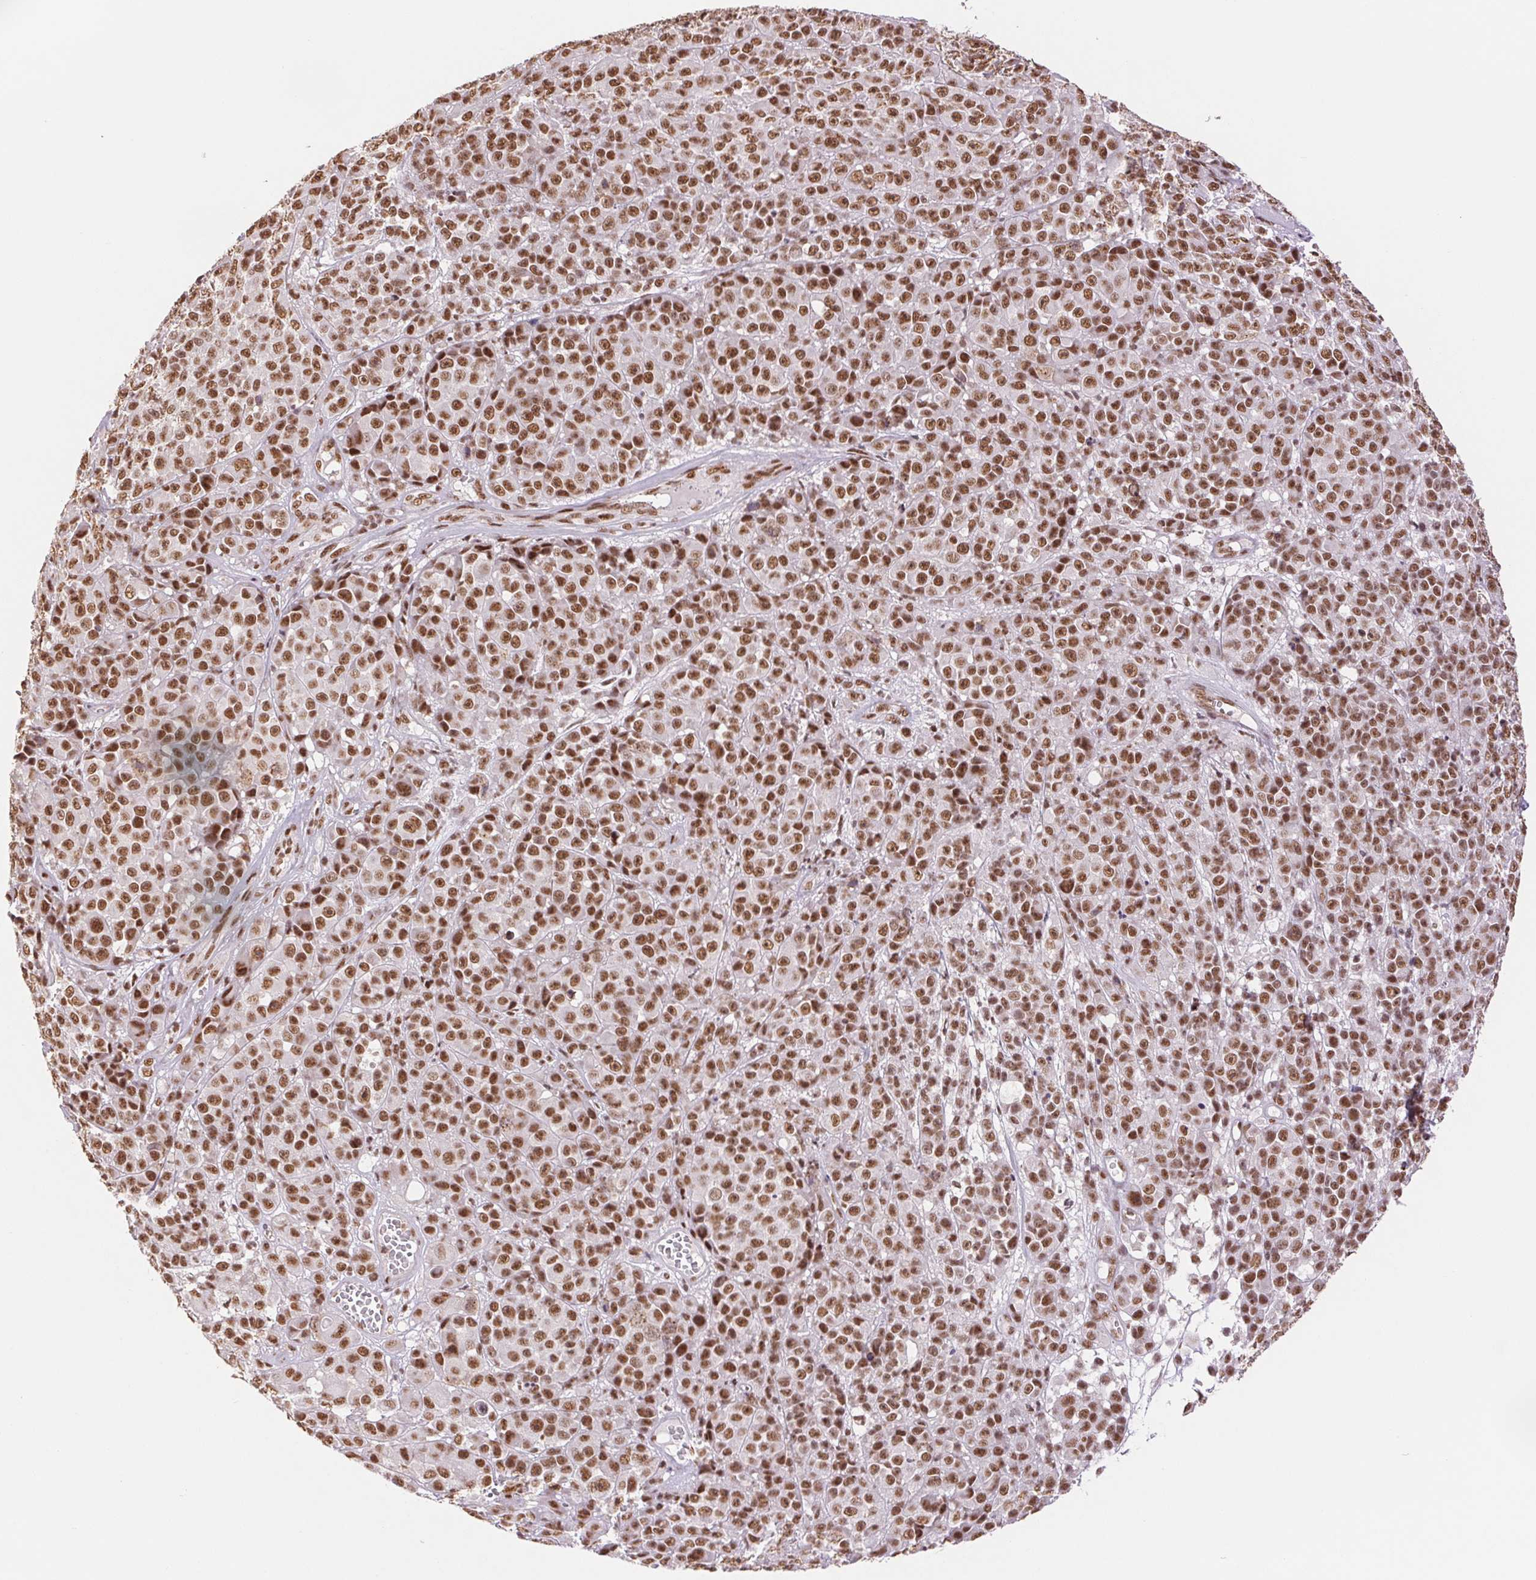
{"staining": {"intensity": "strong", "quantity": ">75%", "location": "nuclear"}, "tissue": "melanoma", "cell_type": "Tumor cells", "image_type": "cancer", "snomed": [{"axis": "morphology", "description": "Malignant melanoma, NOS"}, {"axis": "topography", "description": "Skin"}, {"axis": "topography", "description": "Skin of back"}], "caption": "Immunohistochemical staining of melanoma displays strong nuclear protein expression in about >75% of tumor cells.", "gene": "SREK1", "patient": {"sex": "male", "age": 91}}